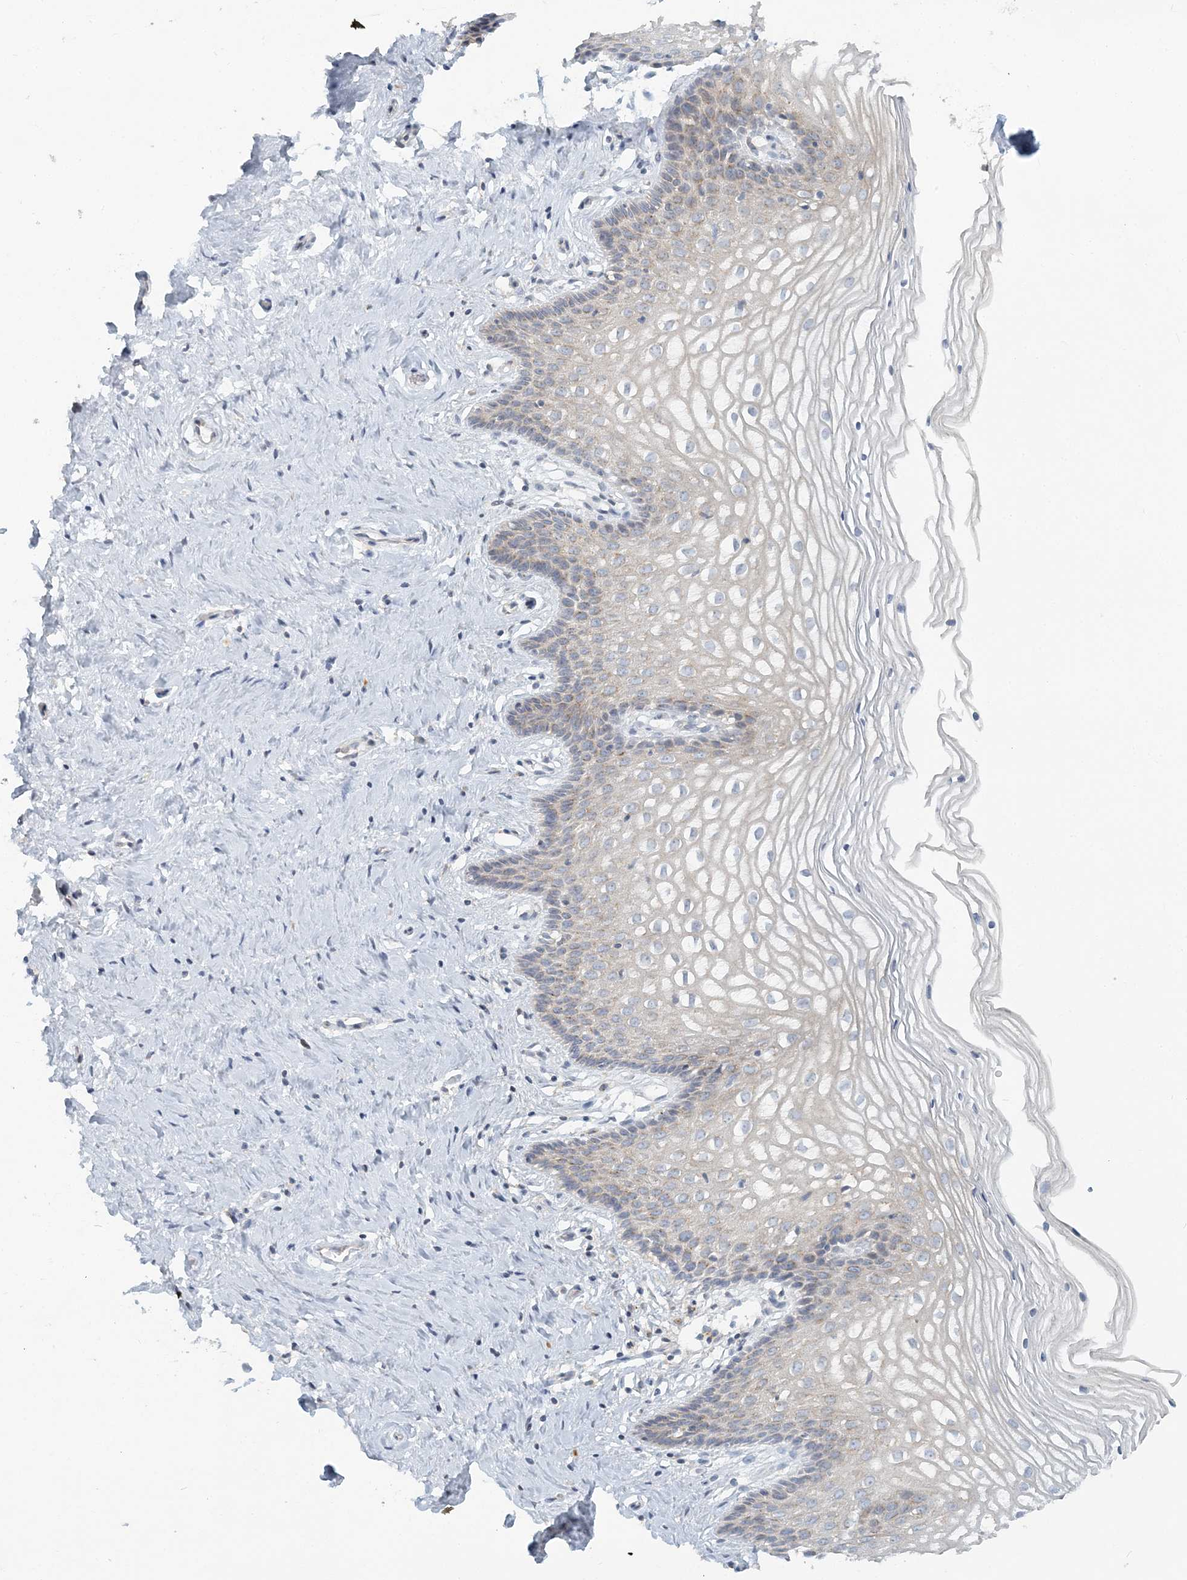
{"staining": {"intensity": "weak", "quantity": "<25%", "location": "cytoplasmic/membranous"}, "tissue": "cervix", "cell_type": "Glandular cells", "image_type": "normal", "snomed": [{"axis": "morphology", "description": "Normal tissue, NOS"}, {"axis": "topography", "description": "Cervix"}], "caption": "This is a histopathology image of immunohistochemistry staining of normal cervix, which shows no staining in glandular cells. (Stains: DAB (3,3'-diaminobenzidine) immunohistochemistry (IHC) with hematoxylin counter stain, Microscopy: brightfield microscopy at high magnification).", "gene": "NAA11", "patient": {"sex": "female", "age": 33}}